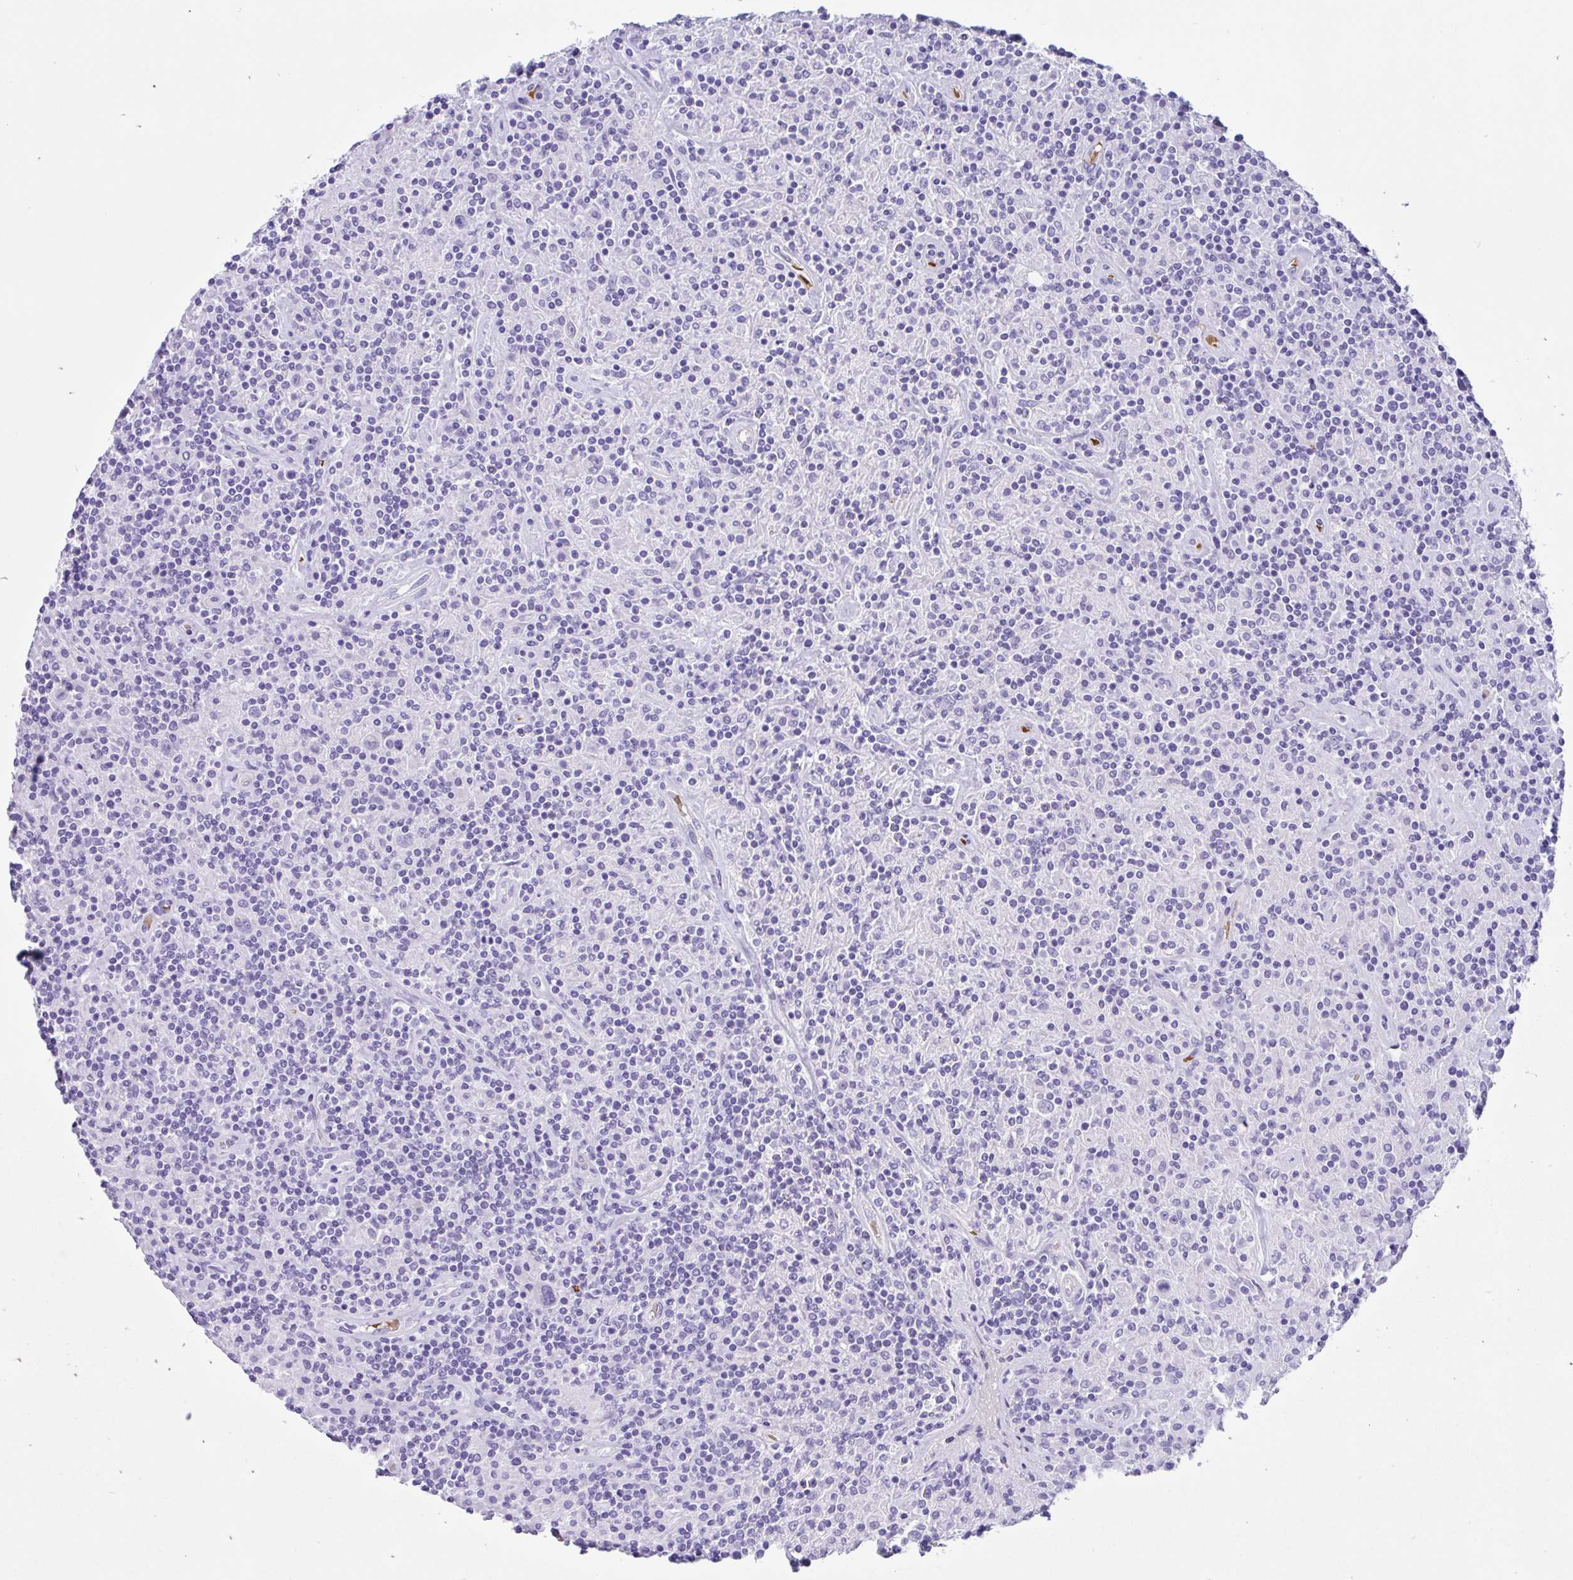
{"staining": {"intensity": "negative", "quantity": "none", "location": "none"}, "tissue": "lymphoma", "cell_type": "Tumor cells", "image_type": "cancer", "snomed": [{"axis": "morphology", "description": "Hodgkin's disease, NOS"}, {"axis": "topography", "description": "Lymph node"}], "caption": "Immunohistochemical staining of Hodgkin's disease demonstrates no significant expression in tumor cells.", "gene": "TMEM79", "patient": {"sex": "male", "age": 70}}